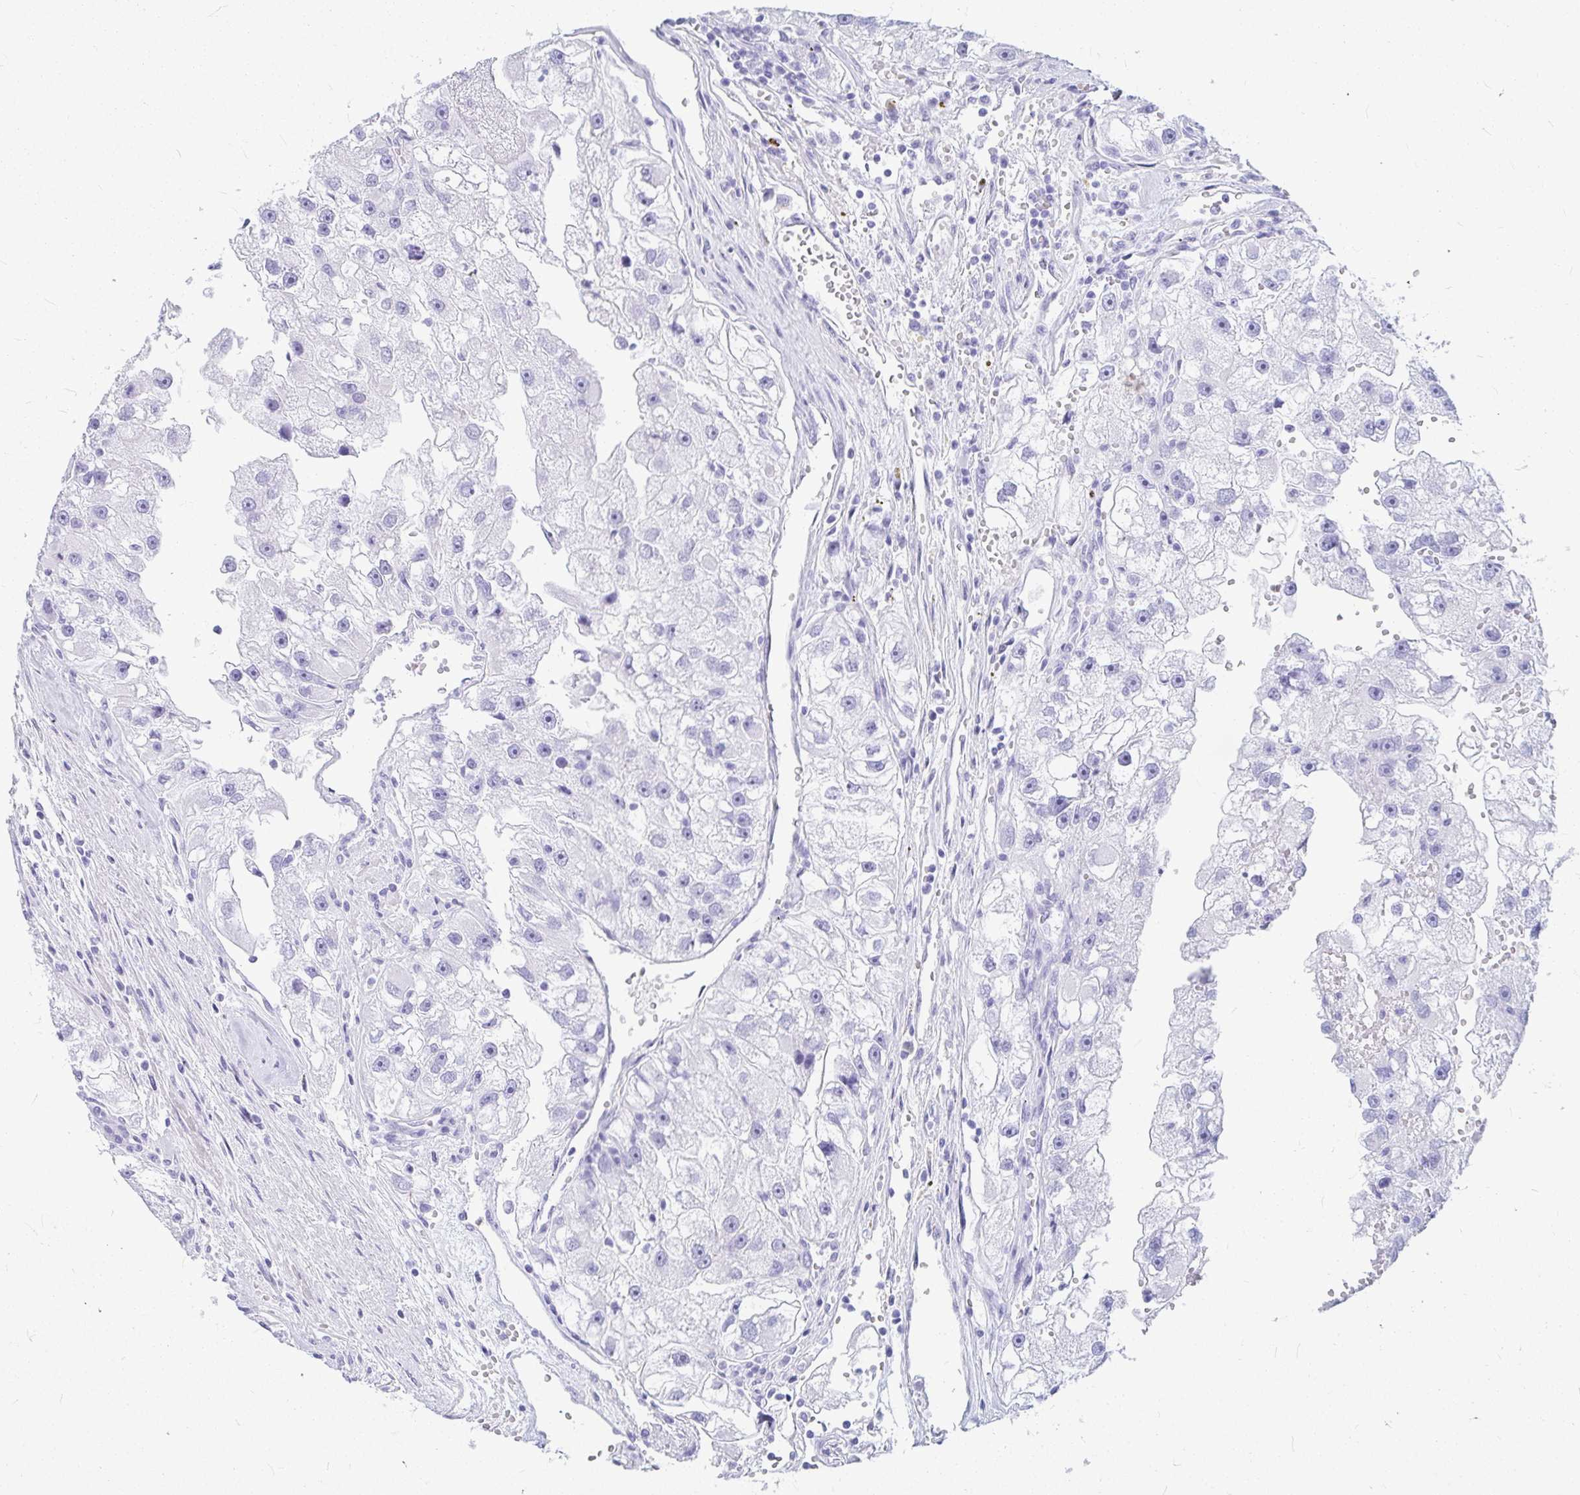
{"staining": {"intensity": "negative", "quantity": "none", "location": "none"}, "tissue": "renal cancer", "cell_type": "Tumor cells", "image_type": "cancer", "snomed": [{"axis": "morphology", "description": "Adenocarcinoma, NOS"}, {"axis": "topography", "description": "Kidney"}], "caption": "Immunohistochemistry image of neoplastic tissue: adenocarcinoma (renal) stained with DAB shows no significant protein expression in tumor cells. Nuclei are stained in blue.", "gene": "OR5J2", "patient": {"sex": "male", "age": 63}}